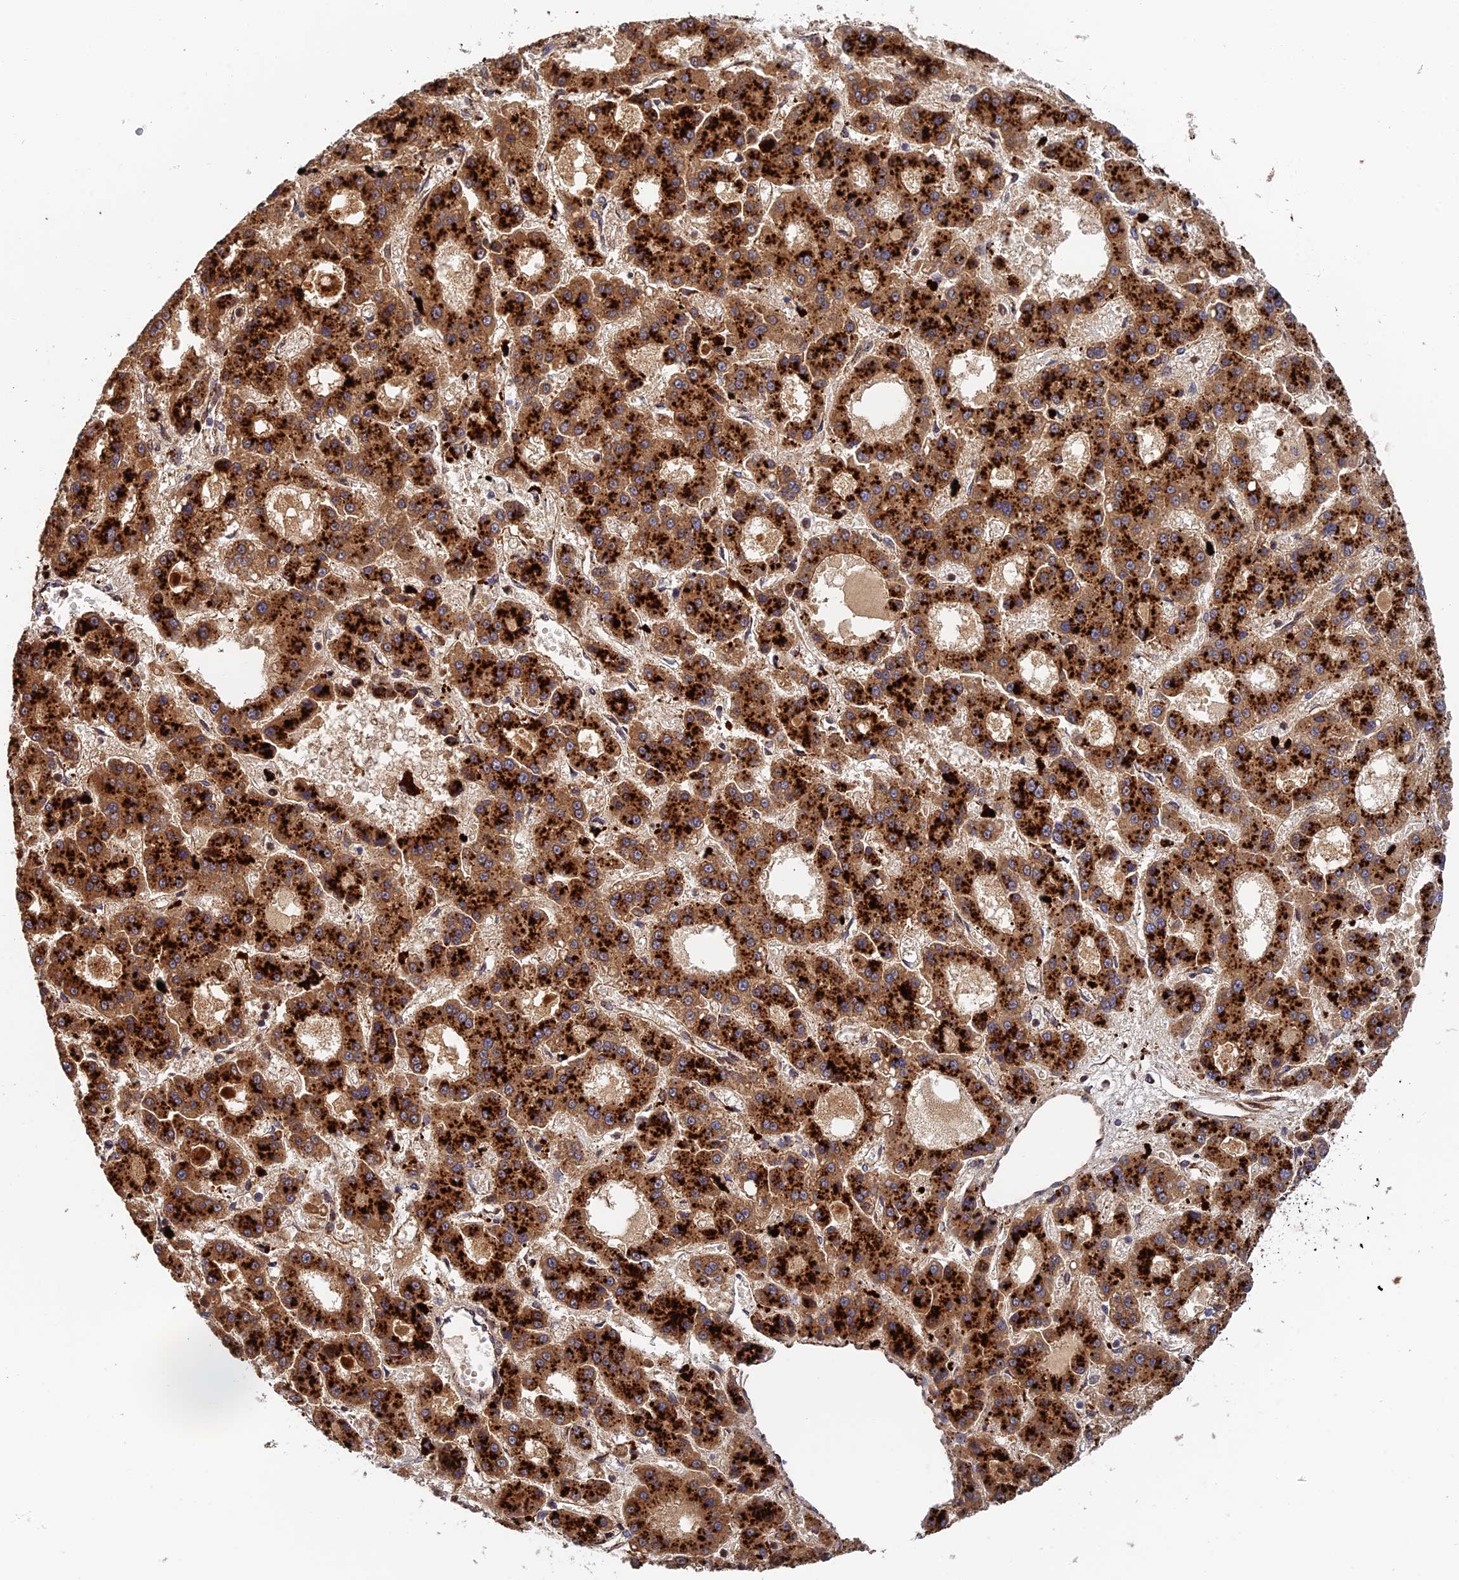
{"staining": {"intensity": "strong", "quantity": ">75%", "location": "cytoplasmic/membranous"}, "tissue": "liver cancer", "cell_type": "Tumor cells", "image_type": "cancer", "snomed": [{"axis": "morphology", "description": "Carcinoma, Hepatocellular, NOS"}, {"axis": "topography", "description": "Liver"}], "caption": "This is an image of immunohistochemistry (IHC) staining of liver hepatocellular carcinoma, which shows strong positivity in the cytoplasmic/membranous of tumor cells.", "gene": "PPP2R3C", "patient": {"sex": "male", "age": 70}}